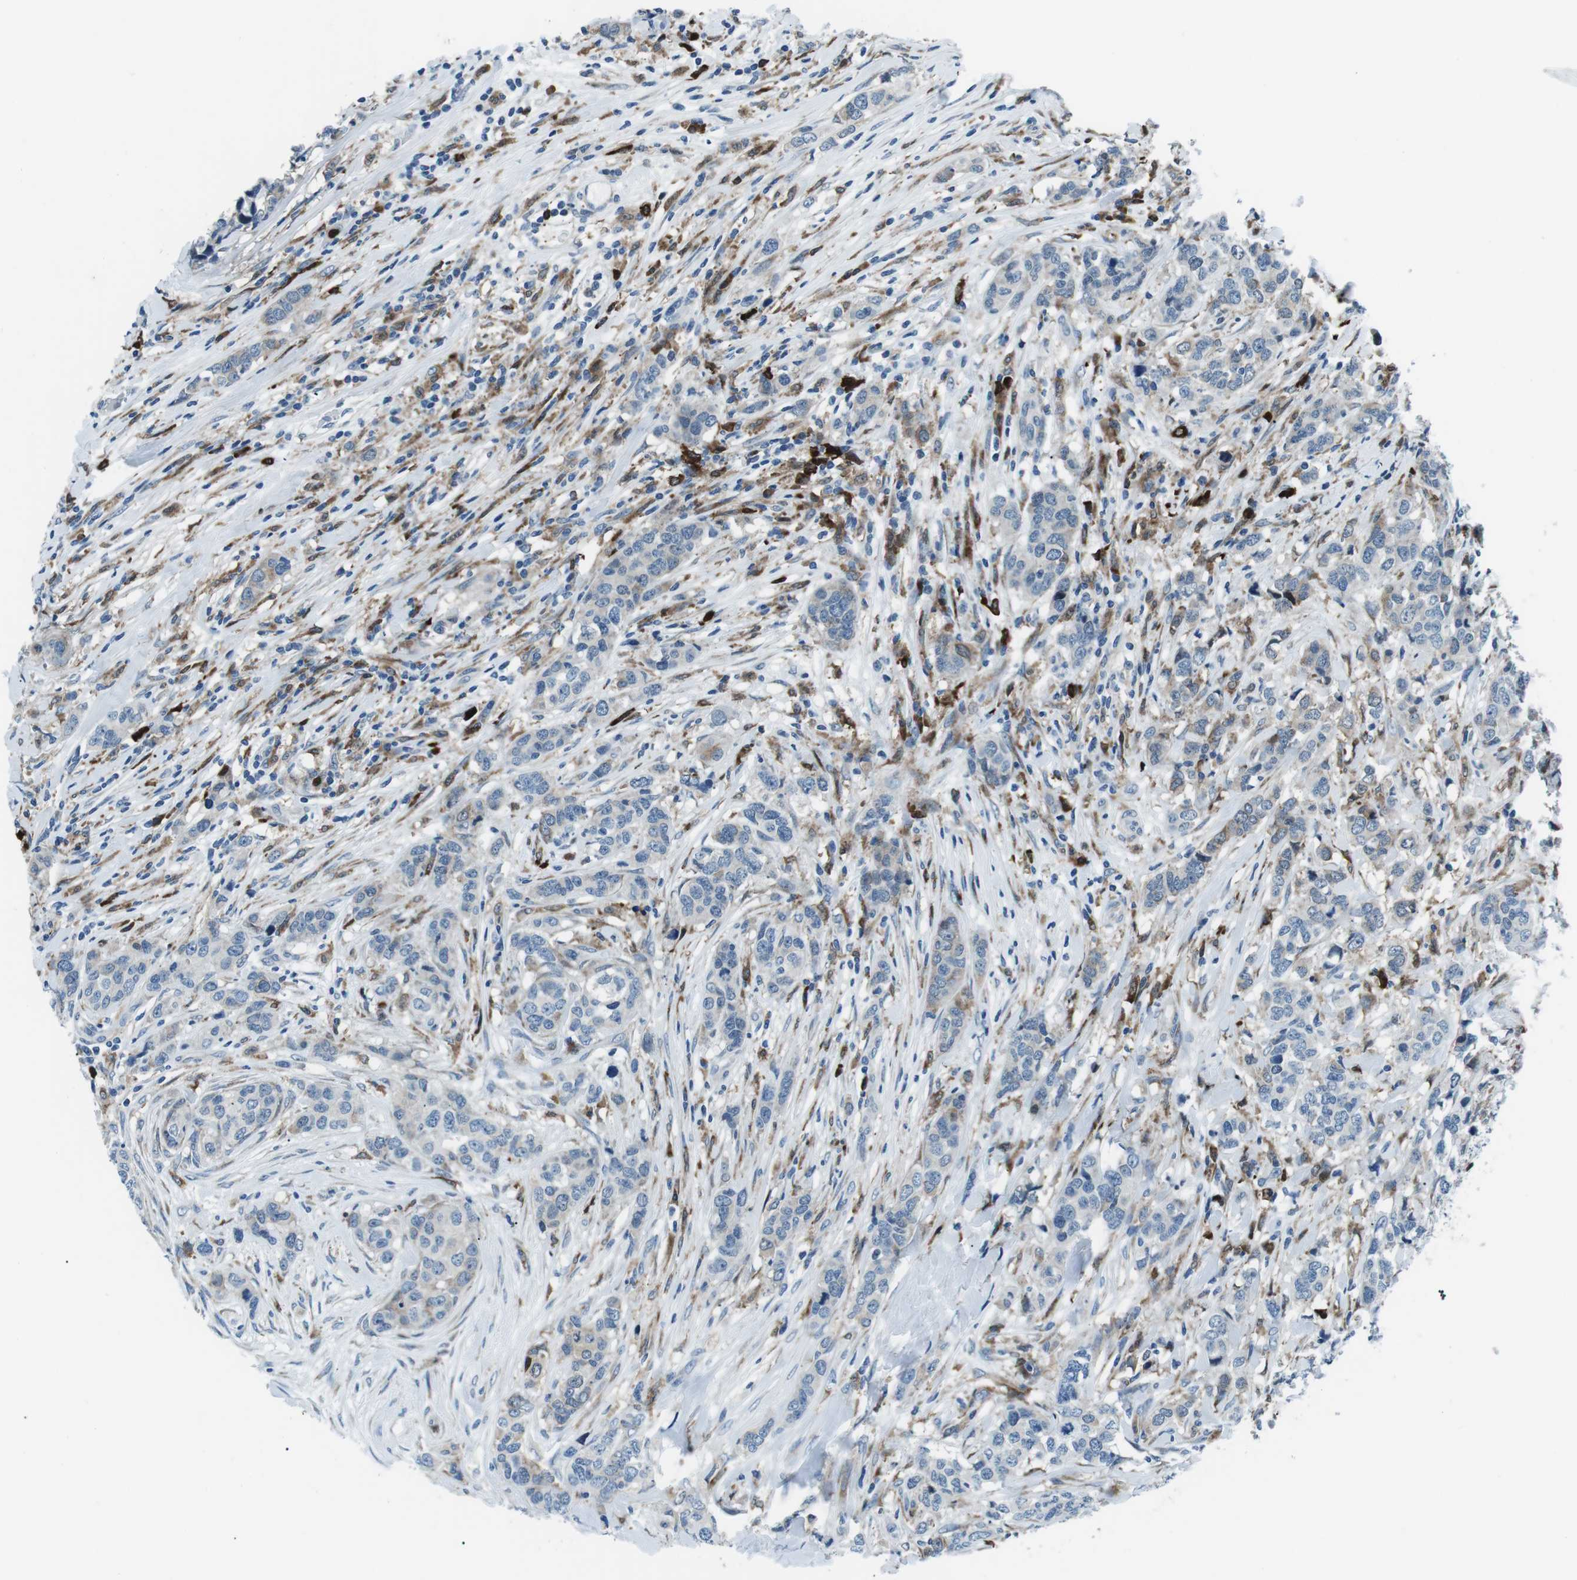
{"staining": {"intensity": "negative", "quantity": "none", "location": "none"}, "tissue": "breast cancer", "cell_type": "Tumor cells", "image_type": "cancer", "snomed": [{"axis": "morphology", "description": "Lobular carcinoma"}, {"axis": "topography", "description": "Breast"}], "caption": "IHC of human breast cancer exhibits no expression in tumor cells.", "gene": "BLNK", "patient": {"sex": "female", "age": 59}}